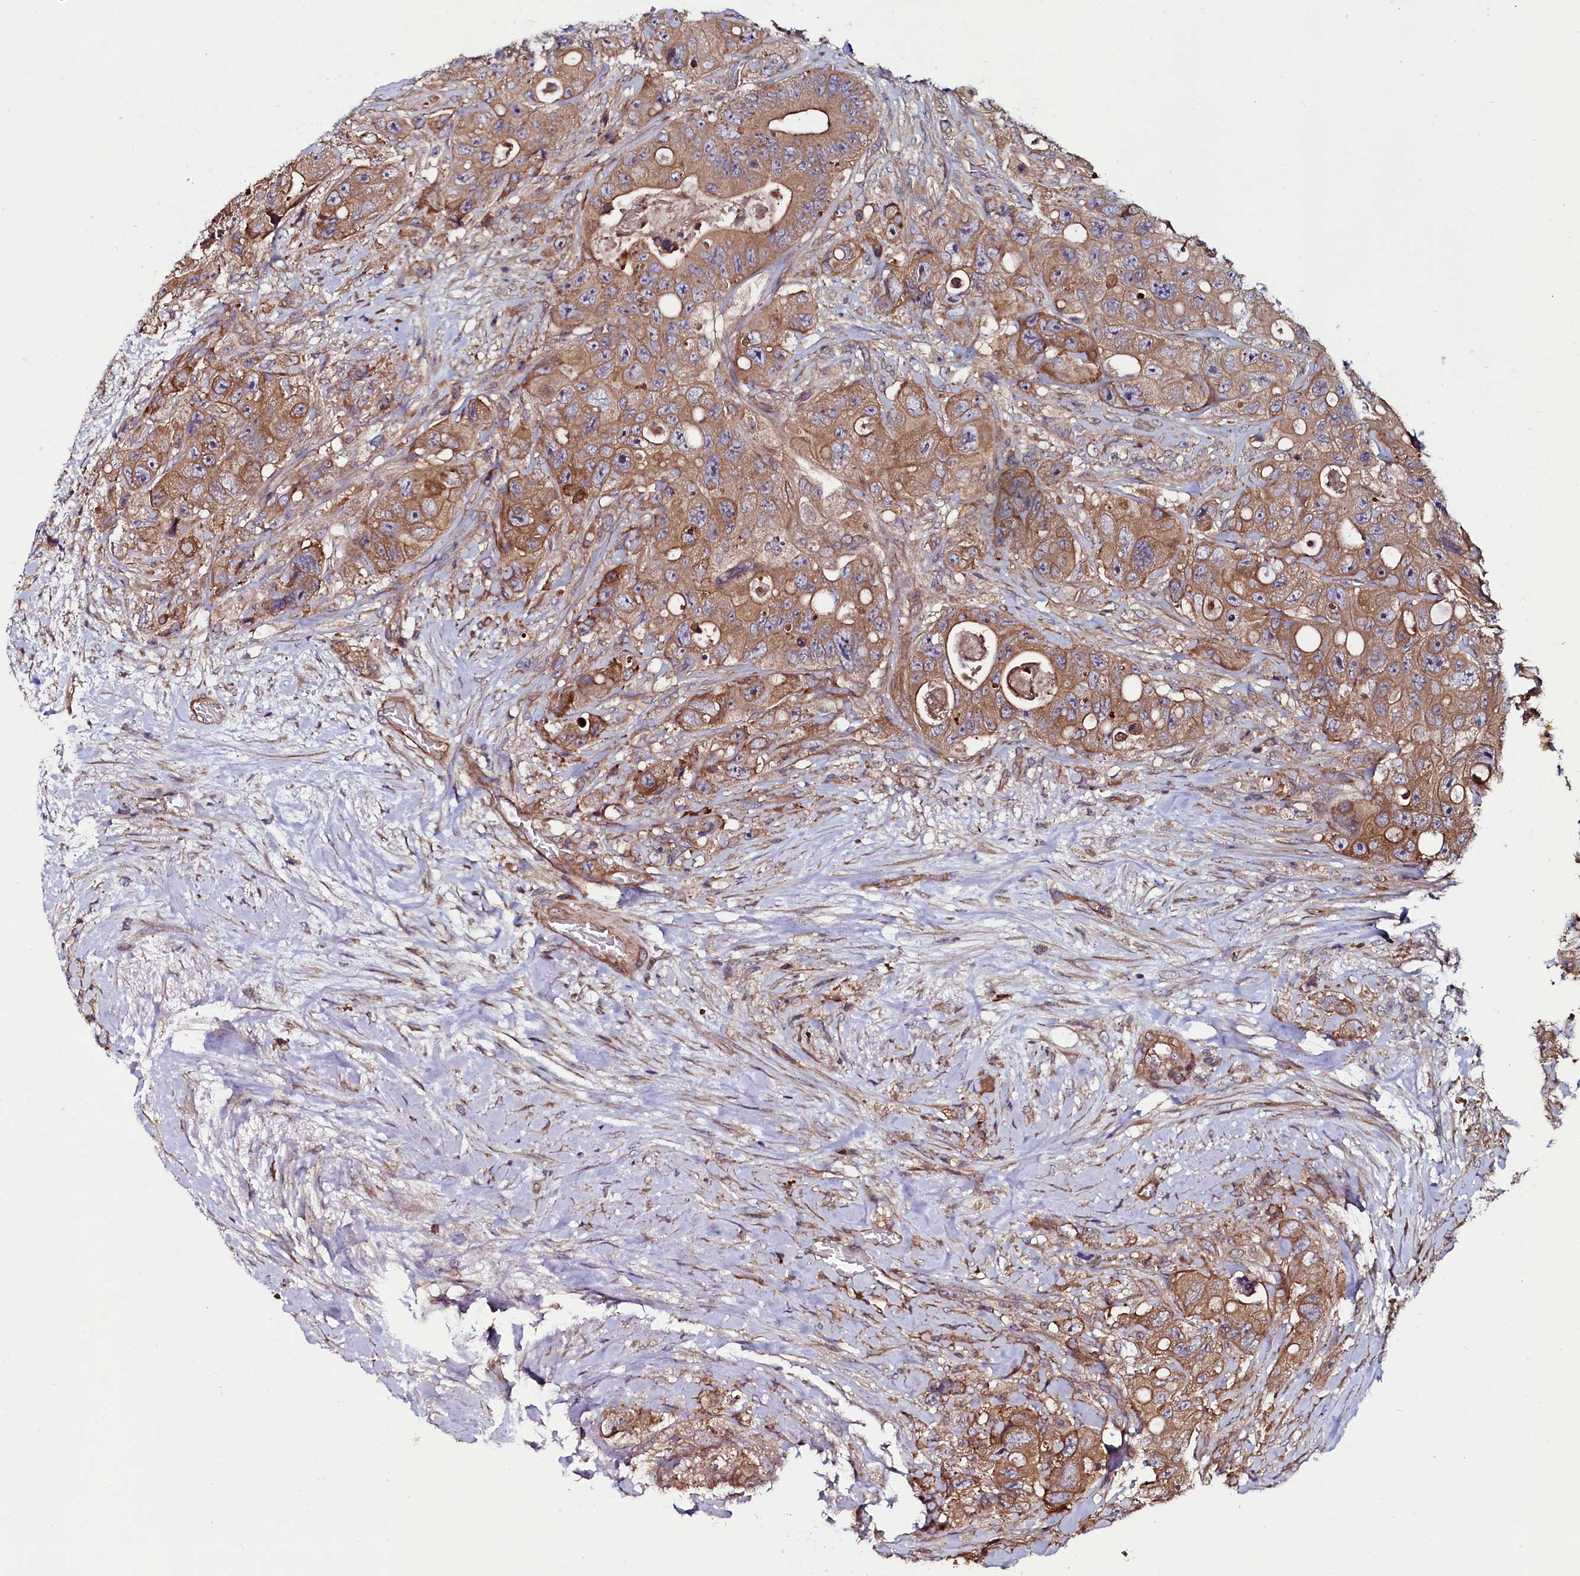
{"staining": {"intensity": "moderate", "quantity": ">75%", "location": "cytoplasmic/membranous"}, "tissue": "colorectal cancer", "cell_type": "Tumor cells", "image_type": "cancer", "snomed": [{"axis": "morphology", "description": "Adenocarcinoma, NOS"}, {"axis": "topography", "description": "Colon"}], "caption": "Immunohistochemistry (IHC) of colorectal cancer demonstrates medium levels of moderate cytoplasmic/membranous expression in about >75% of tumor cells.", "gene": "USPL1", "patient": {"sex": "female", "age": 46}}